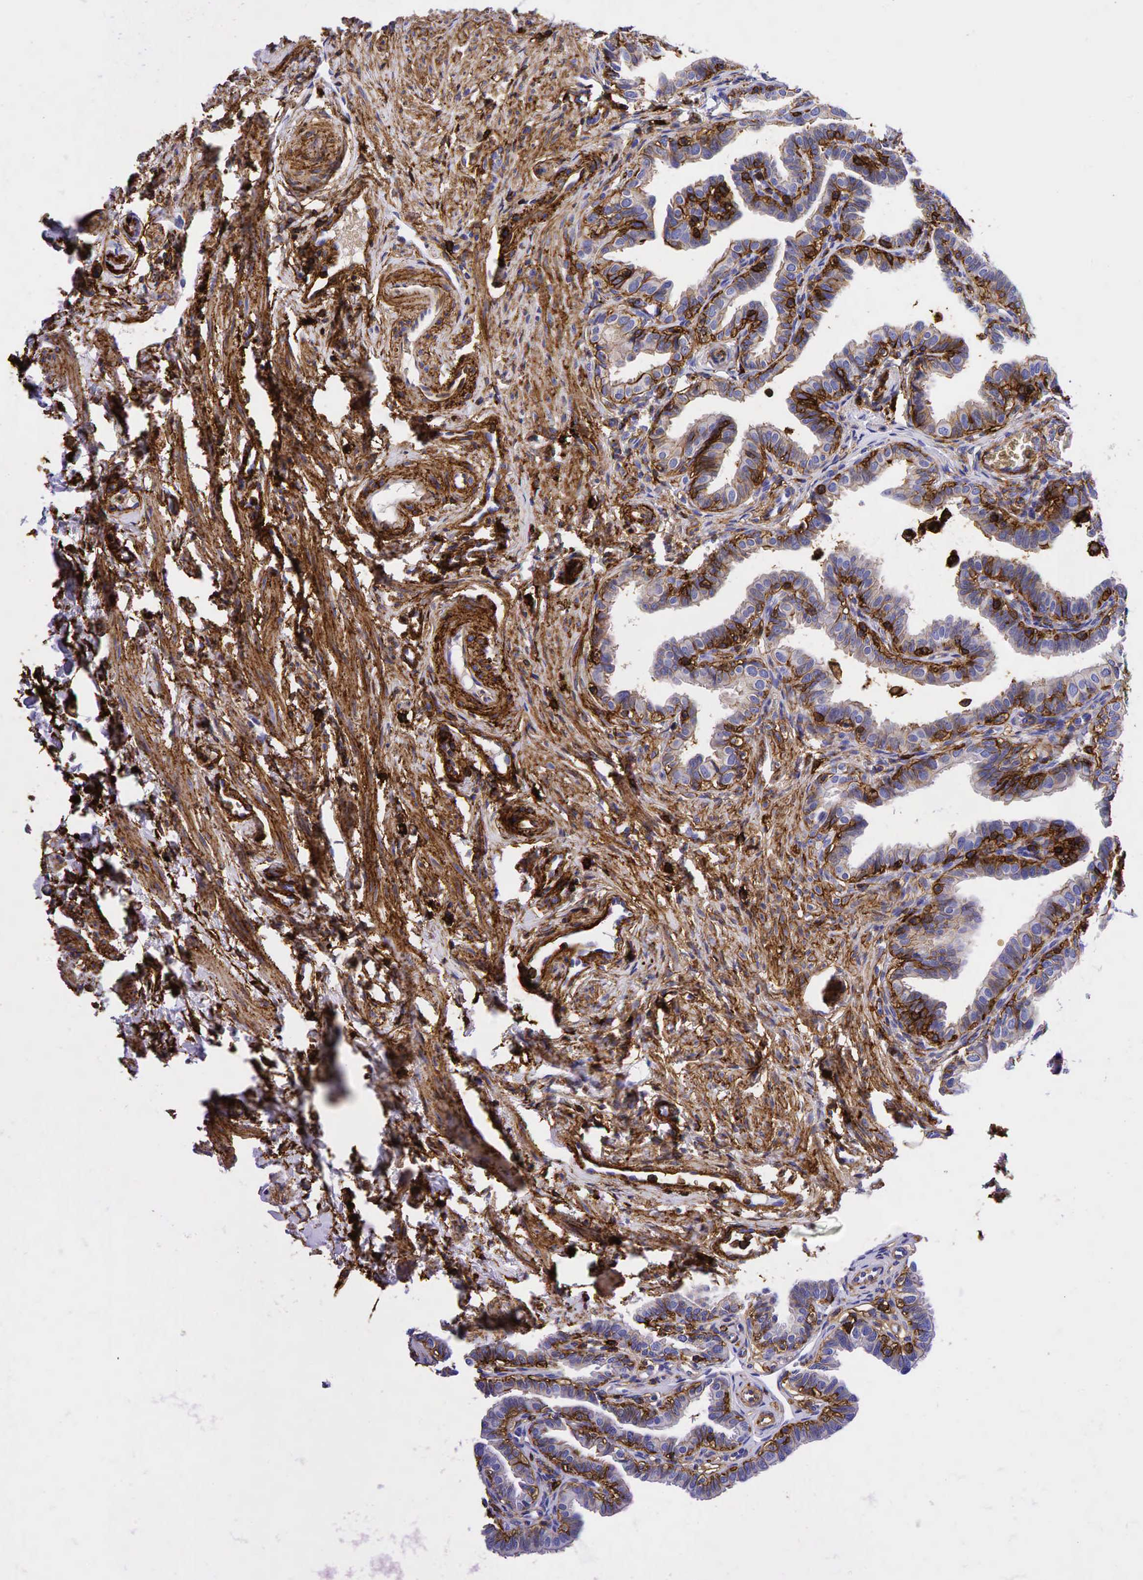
{"staining": {"intensity": "moderate", "quantity": "<25%", "location": "cytoplasmic/membranous"}, "tissue": "fallopian tube", "cell_type": "Glandular cells", "image_type": "normal", "snomed": [{"axis": "morphology", "description": "Normal tissue, NOS"}, {"axis": "topography", "description": "Fallopian tube"}], "caption": "Brown immunohistochemical staining in unremarkable human fallopian tube reveals moderate cytoplasmic/membranous staining in approximately <25% of glandular cells.", "gene": "CD44", "patient": {"sex": "female", "age": 41}}